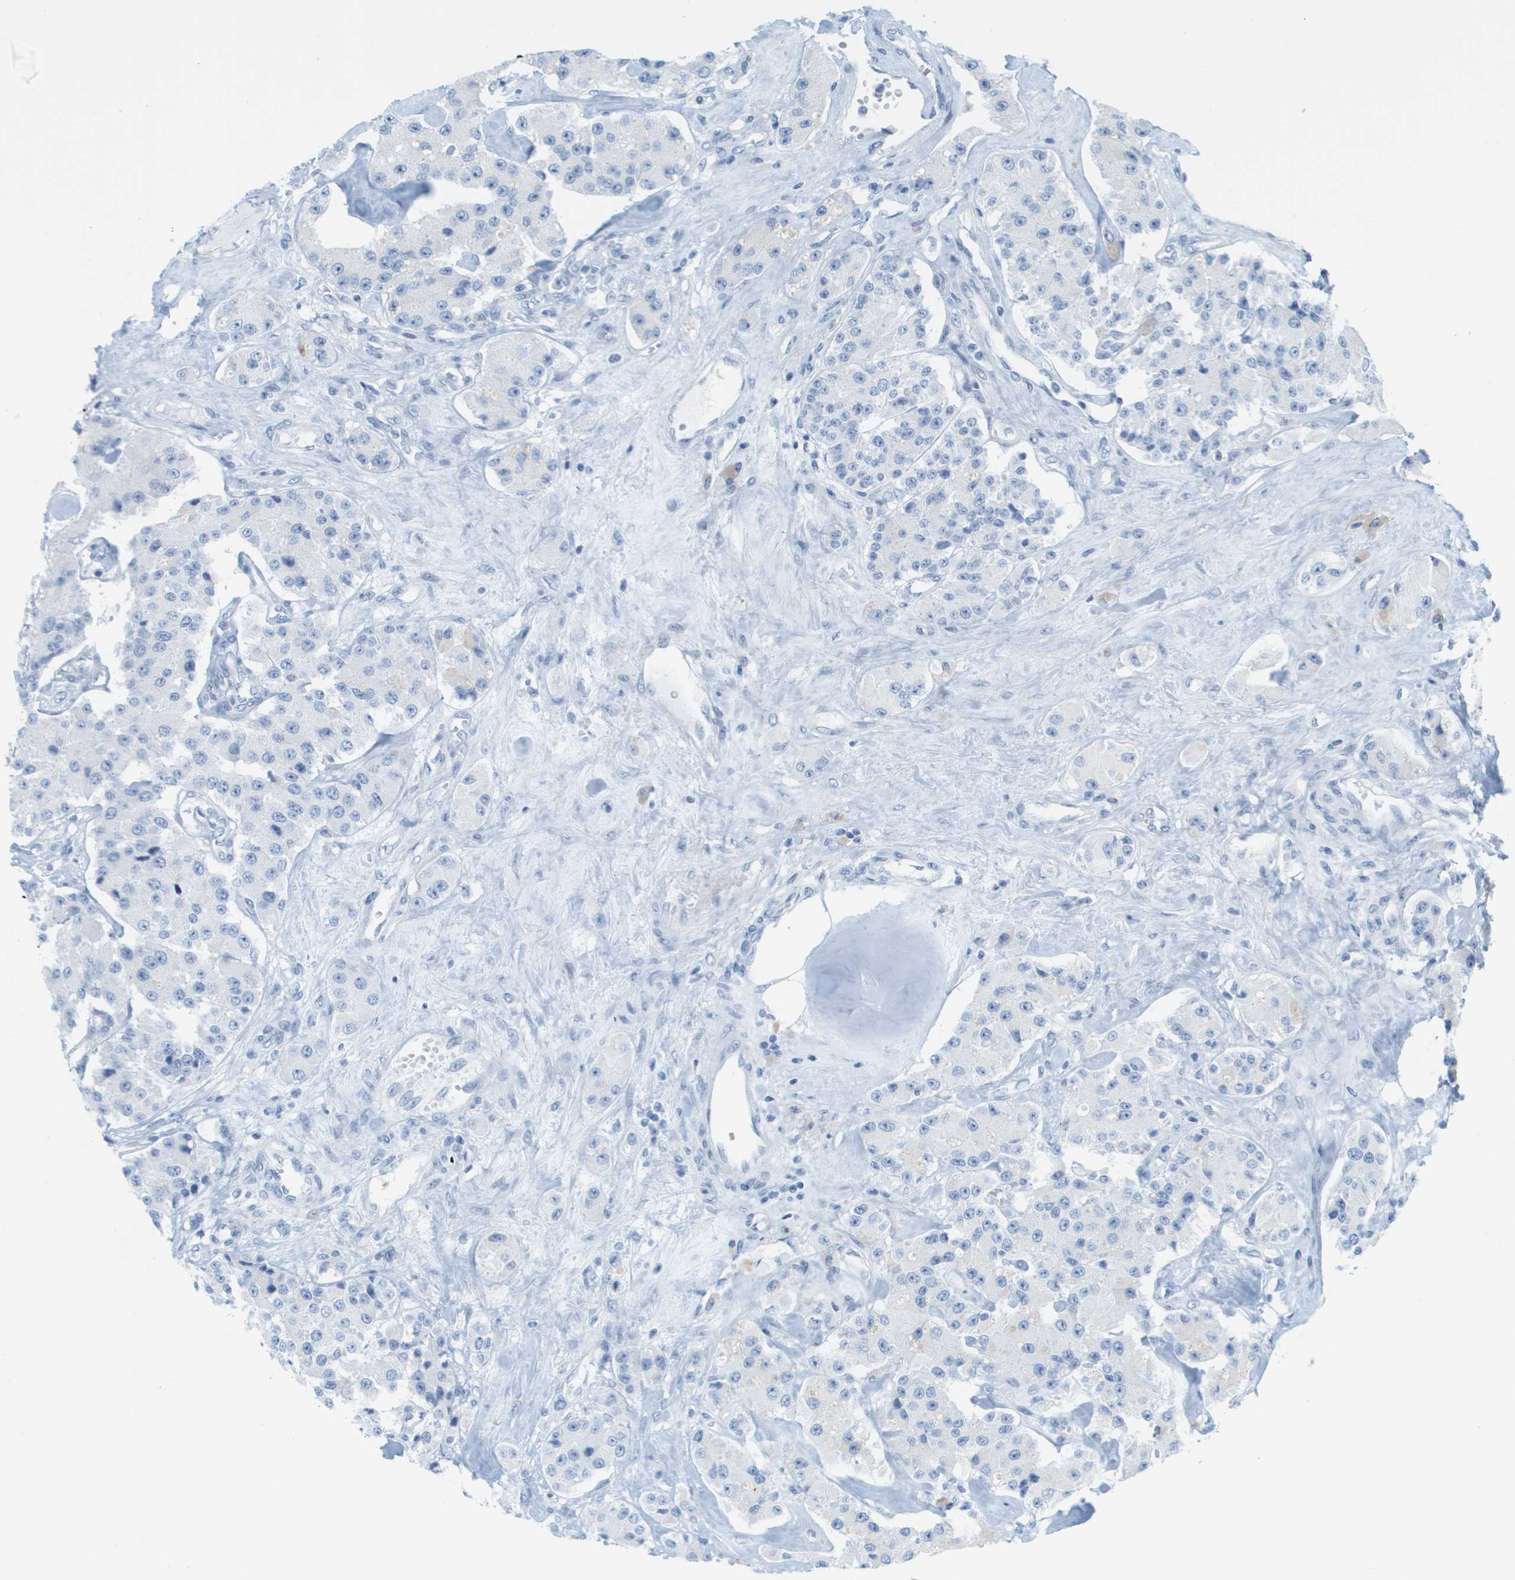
{"staining": {"intensity": "negative", "quantity": "none", "location": "none"}, "tissue": "carcinoid", "cell_type": "Tumor cells", "image_type": "cancer", "snomed": [{"axis": "morphology", "description": "Carcinoid, malignant, NOS"}, {"axis": "topography", "description": "Pancreas"}], "caption": "High magnification brightfield microscopy of carcinoid (malignant) stained with DAB (3,3'-diaminobenzidine) (brown) and counterstained with hematoxylin (blue): tumor cells show no significant positivity. (Immunohistochemistry (ihc), brightfield microscopy, high magnification).", "gene": "CUL9", "patient": {"sex": "male", "age": 41}}